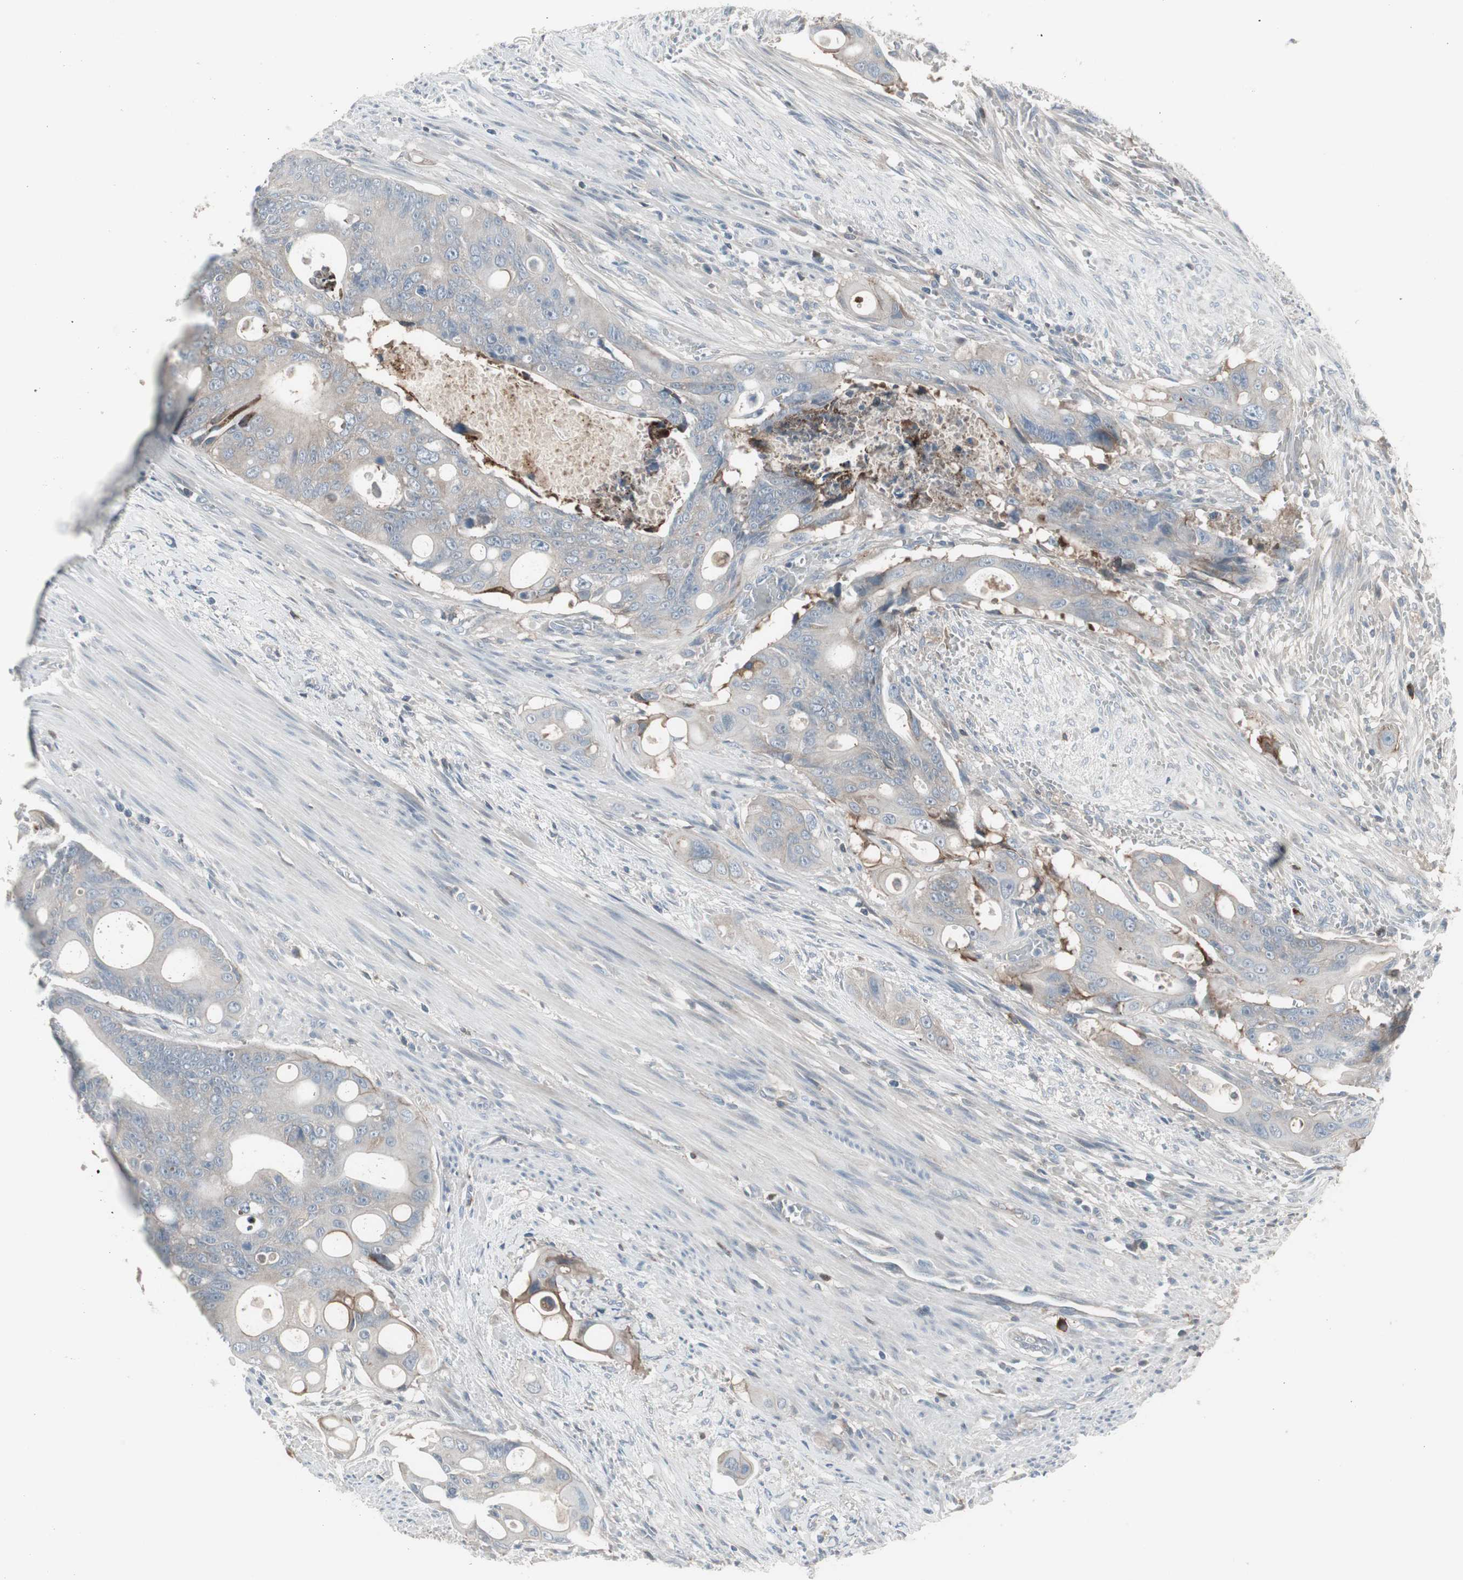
{"staining": {"intensity": "weak", "quantity": "<25%", "location": "cytoplasmic/membranous"}, "tissue": "colorectal cancer", "cell_type": "Tumor cells", "image_type": "cancer", "snomed": [{"axis": "morphology", "description": "Adenocarcinoma, NOS"}, {"axis": "topography", "description": "Colon"}], "caption": "Colorectal cancer (adenocarcinoma) was stained to show a protein in brown. There is no significant positivity in tumor cells. (DAB (3,3'-diaminobenzidine) IHC visualized using brightfield microscopy, high magnification).", "gene": "ZSCAN32", "patient": {"sex": "female", "age": 57}}